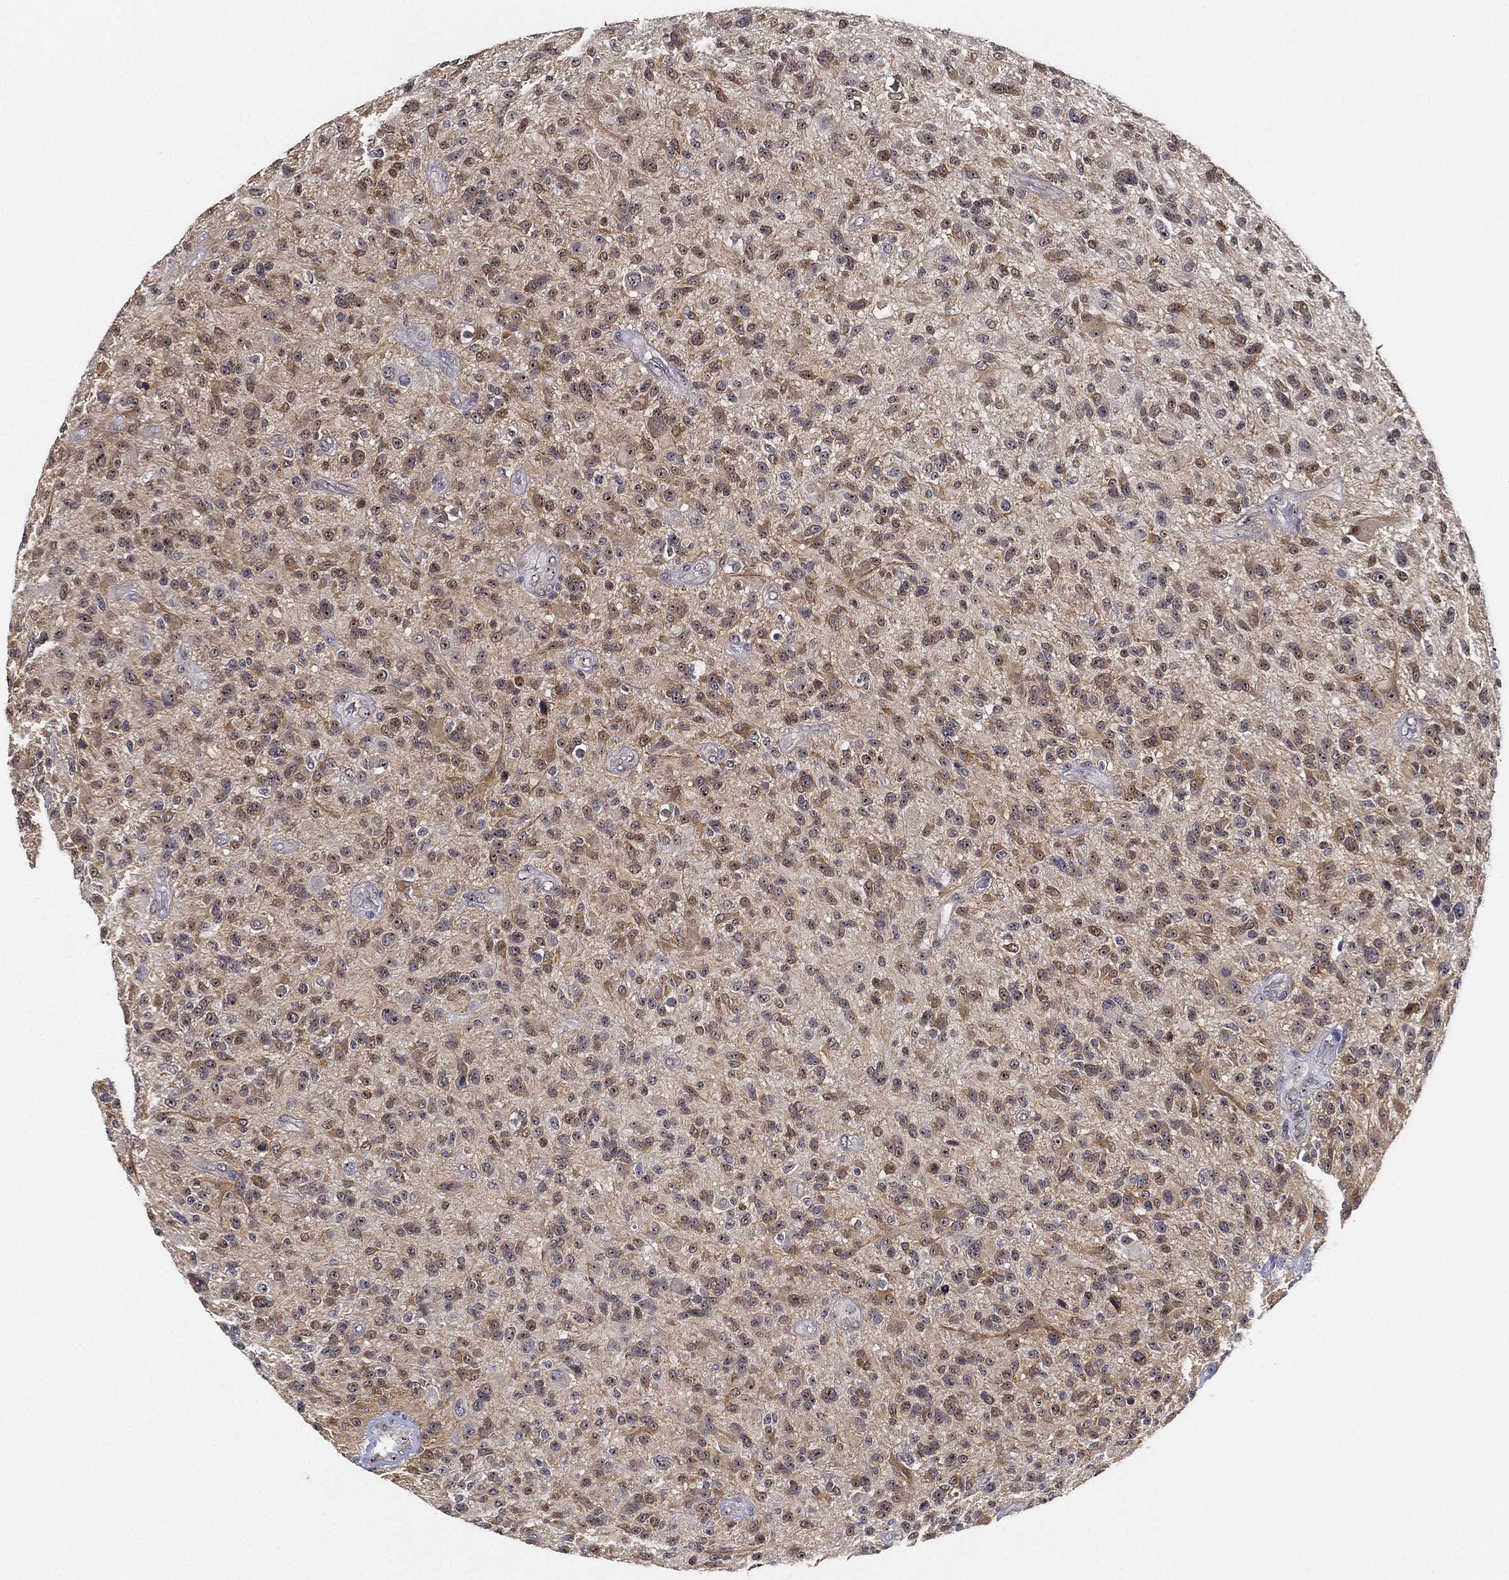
{"staining": {"intensity": "weak", "quantity": "25%-75%", "location": "nuclear"}, "tissue": "glioma", "cell_type": "Tumor cells", "image_type": "cancer", "snomed": [{"axis": "morphology", "description": "Glioma, malignant, High grade"}, {"axis": "topography", "description": "Brain"}], "caption": "About 25%-75% of tumor cells in human malignant high-grade glioma exhibit weak nuclear protein positivity as visualized by brown immunohistochemical staining.", "gene": "PPP1R16B", "patient": {"sex": "male", "age": 47}}